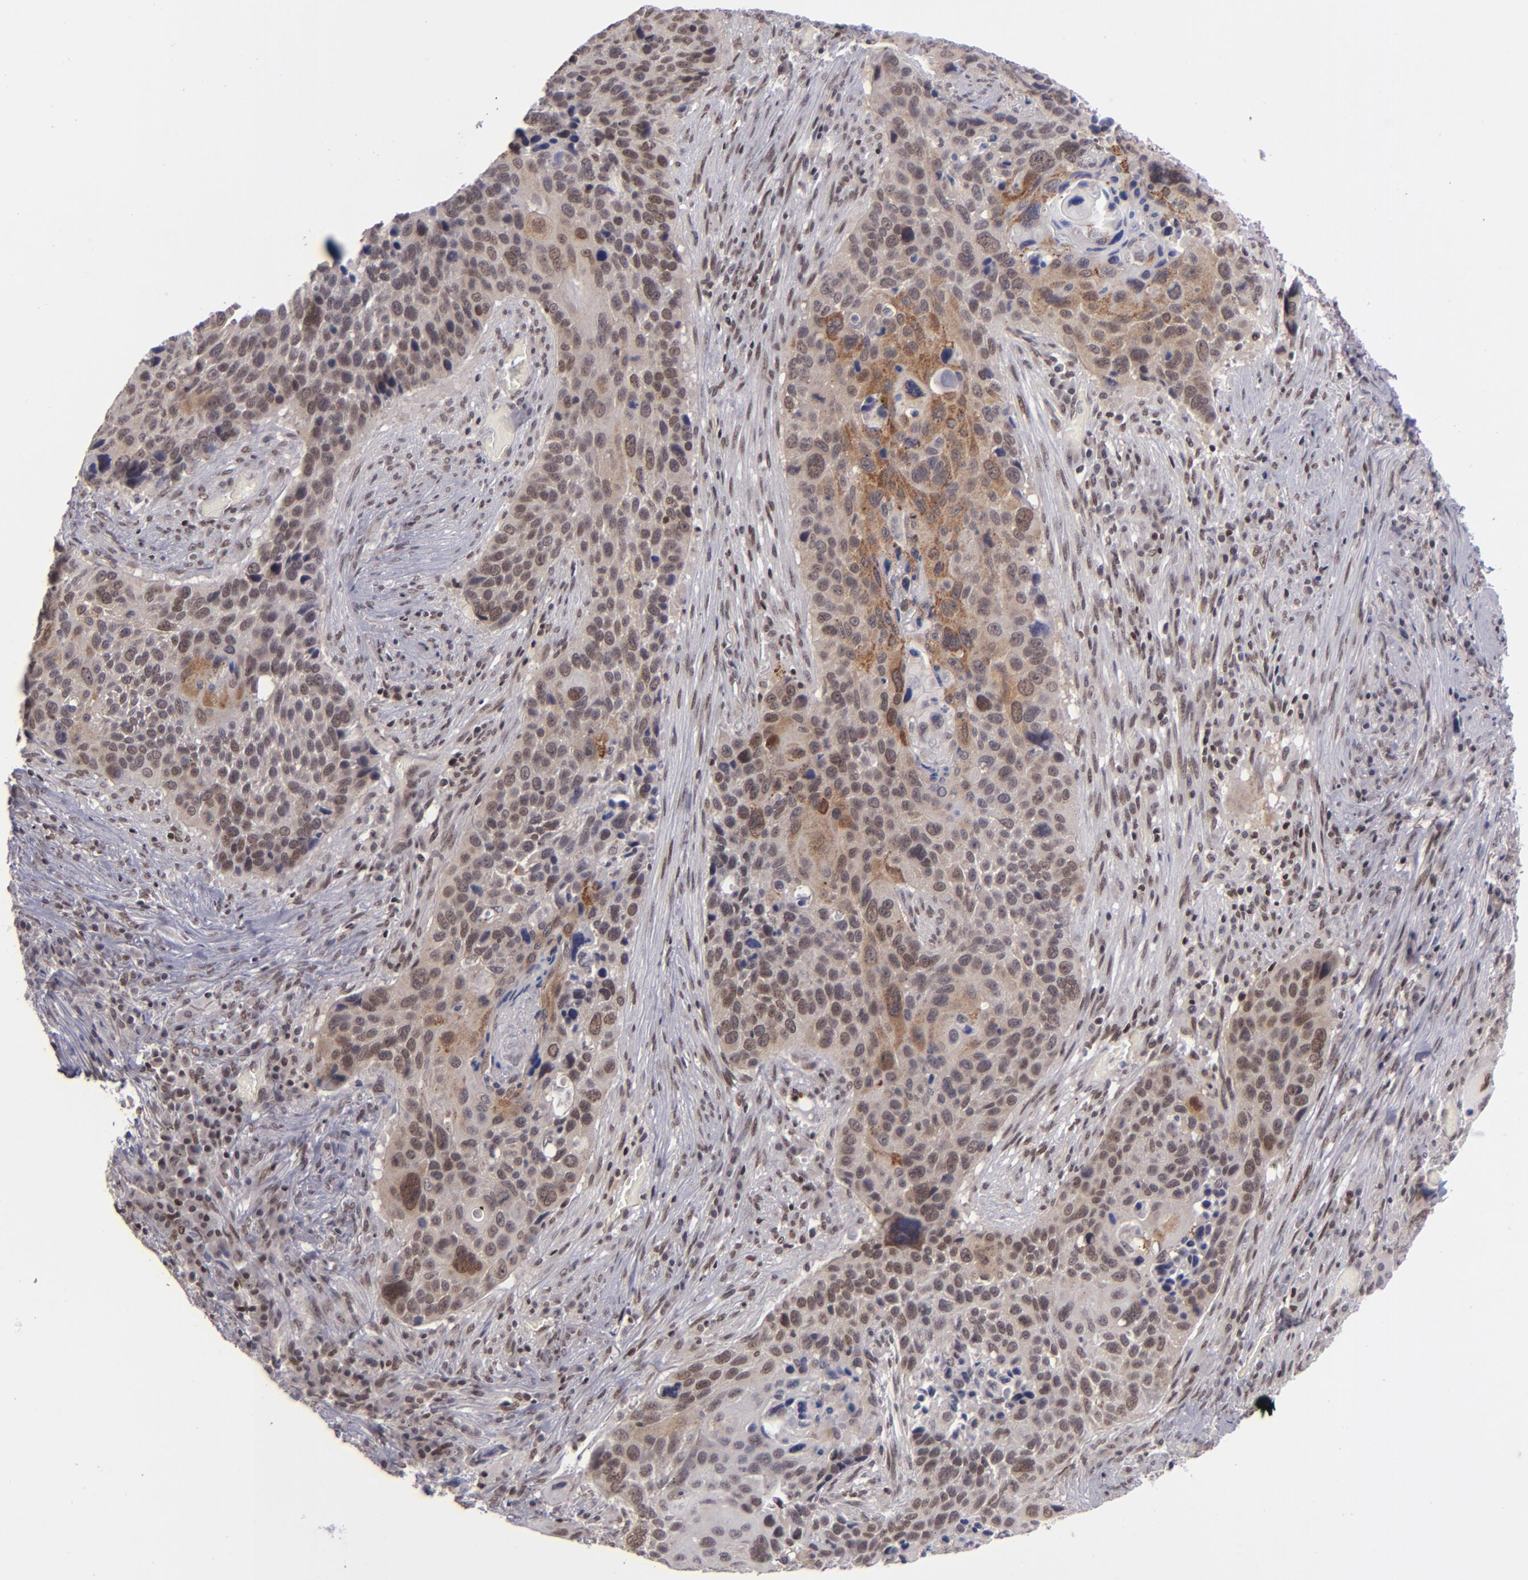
{"staining": {"intensity": "moderate", "quantity": "25%-75%", "location": "cytoplasmic/membranous,nuclear"}, "tissue": "lung cancer", "cell_type": "Tumor cells", "image_type": "cancer", "snomed": [{"axis": "morphology", "description": "Squamous cell carcinoma, NOS"}, {"axis": "topography", "description": "Lung"}], "caption": "A high-resolution histopathology image shows immunohistochemistry staining of lung cancer (squamous cell carcinoma), which reveals moderate cytoplasmic/membranous and nuclear expression in about 25%-75% of tumor cells.", "gene": "MLLT3", "patient": {"sex": "male", "age": 68}}